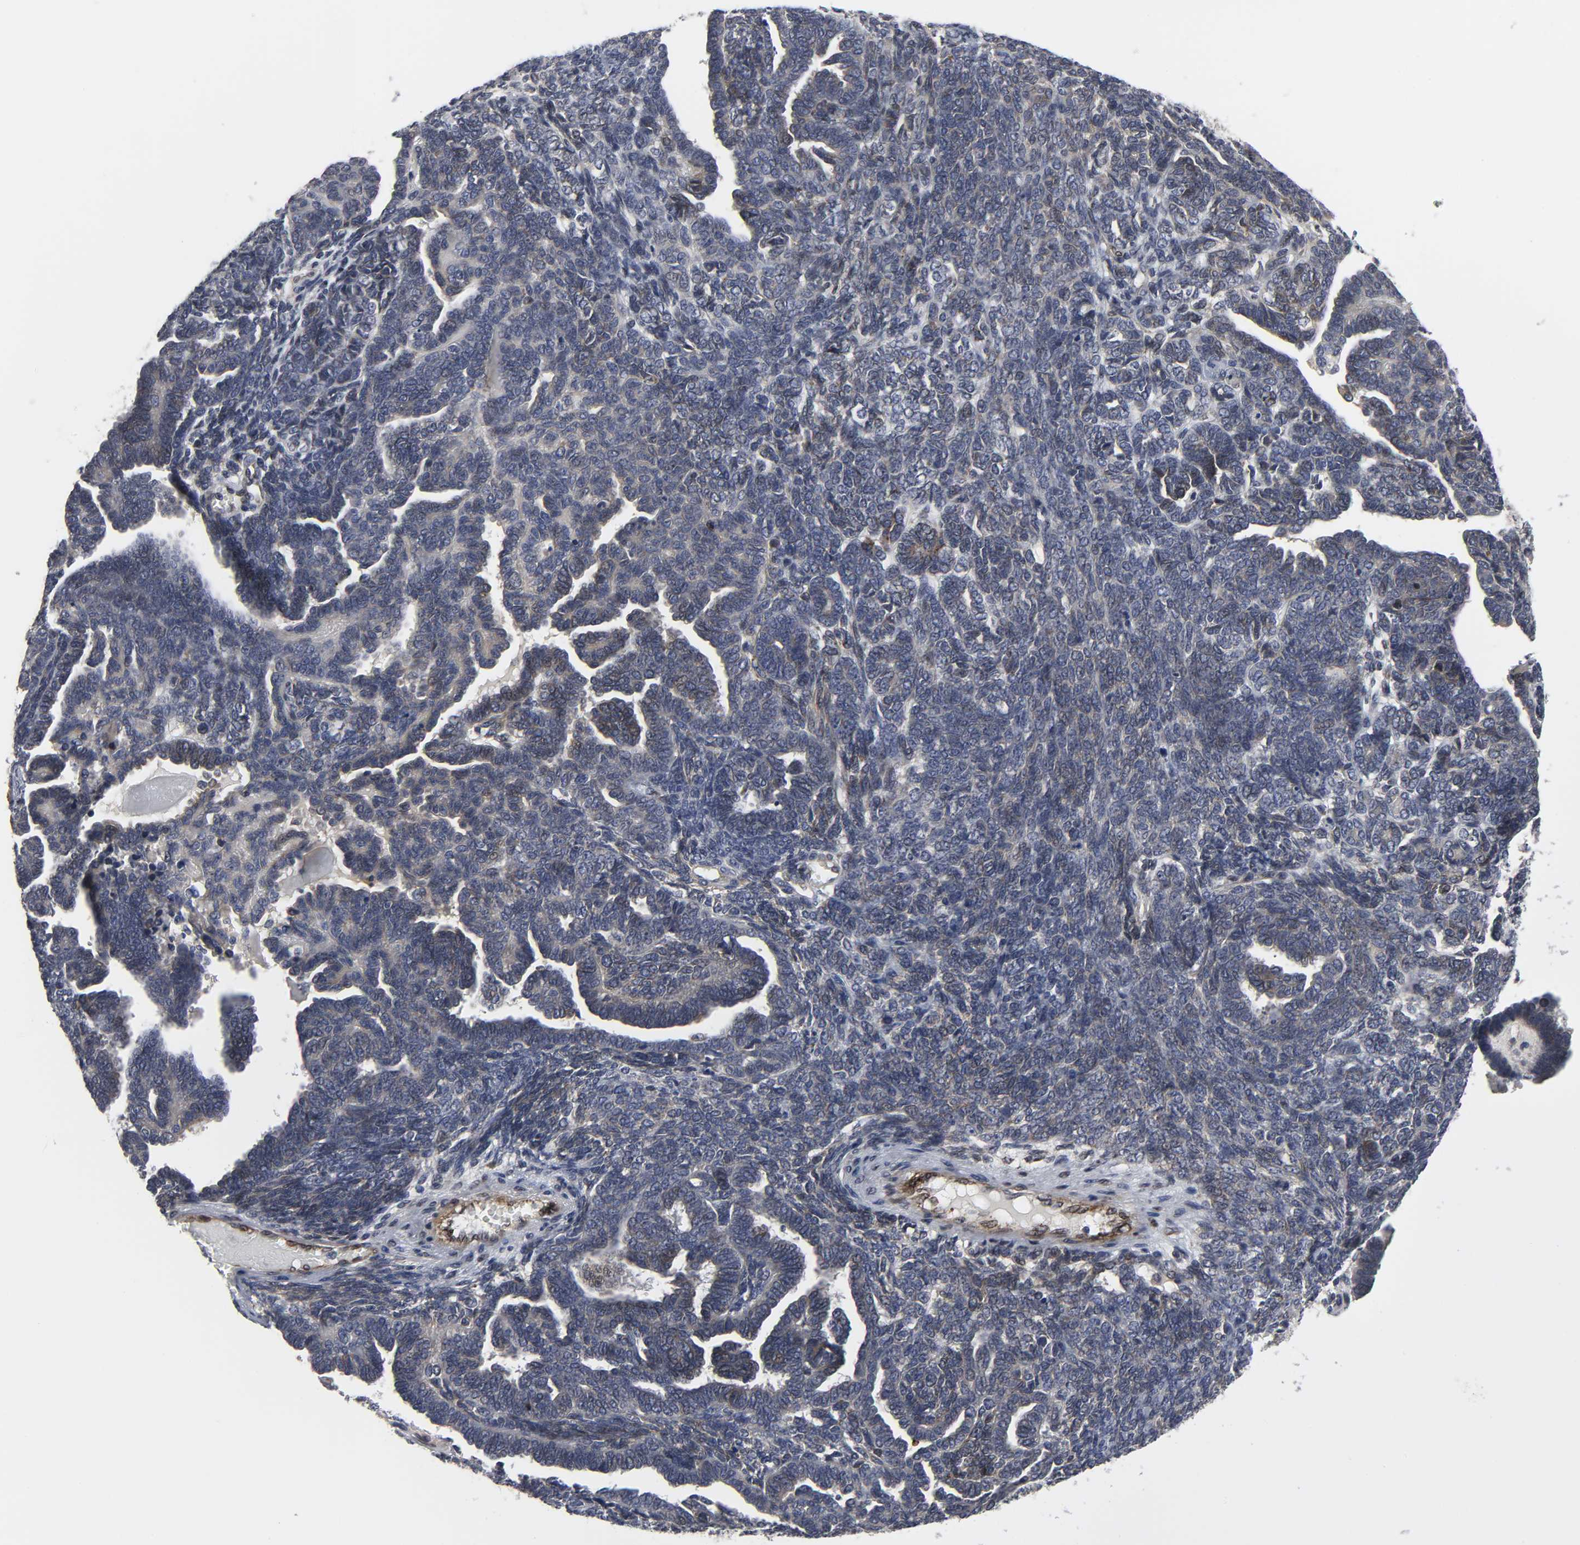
{"staining": {"intensity": "weak", "quantity": "<25%", "location": "cytoplasmic/membranous"}, "tissue": "endometrial cancer", "cell_type": "Tumor cells", "image_type": "cancer", "snomed": [{"axis": "morphology", "description": "Neoplasm, malignant, NOS"}, {"axis": "topography", "description": "Endometrium"}], "caption": "Immunohistochemistry (IHC) of neoplasm (malignant) (endometrial) shows no expression in tumor cells.", "gene": "ASB6", "patient": {"sex": "female", "age": 74}}